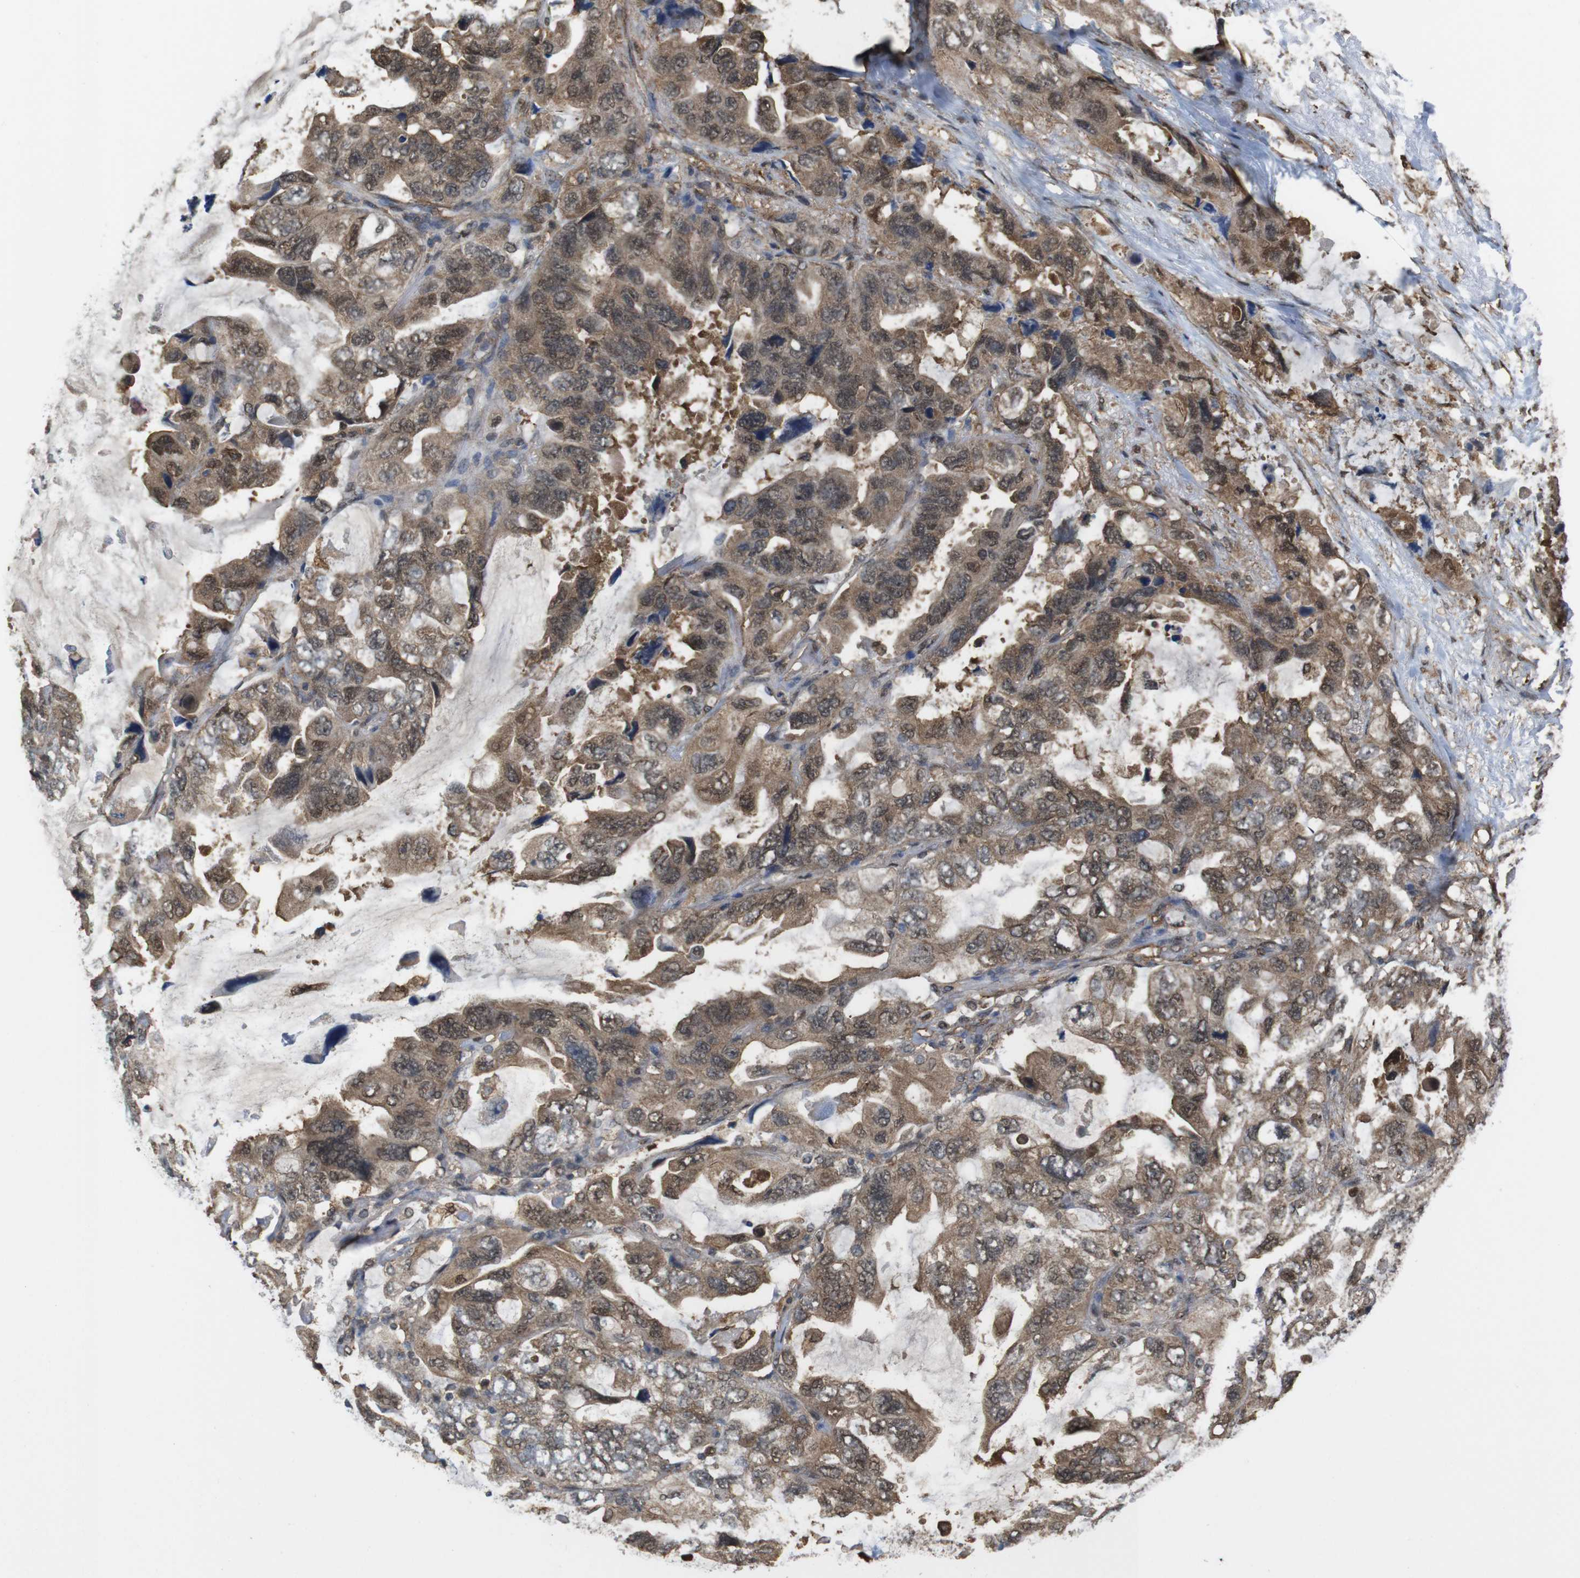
{"staining": {"intensity": "moderate", "quantity": ">75%", "location": "cytoplasmic/membranous"}, "tissue": "lung cancer", "cell_type": "Tumor cells", "image_type": "cancer", "snomed": [{"axis": "morphology", "description": "Squamous cell carcinoma, NOS"}, {"axis": "topography", "description": "Lung"}], "caption": "An immunohistochemistry photomicrograph of tumor tissue is shown. Protein staining in brown shows moderate cytoplasmic/membranous positivity in lung squamous cell carcinoma within tumor cells. The staining is performed using DAB (3,3'-diaminobenzidine) brown chromogen to label protein expression. The nuclei are counter-stained blue using hematoxylin.", "gene": "YWHAG", "patient": {"sex": "female", "age": 73}}